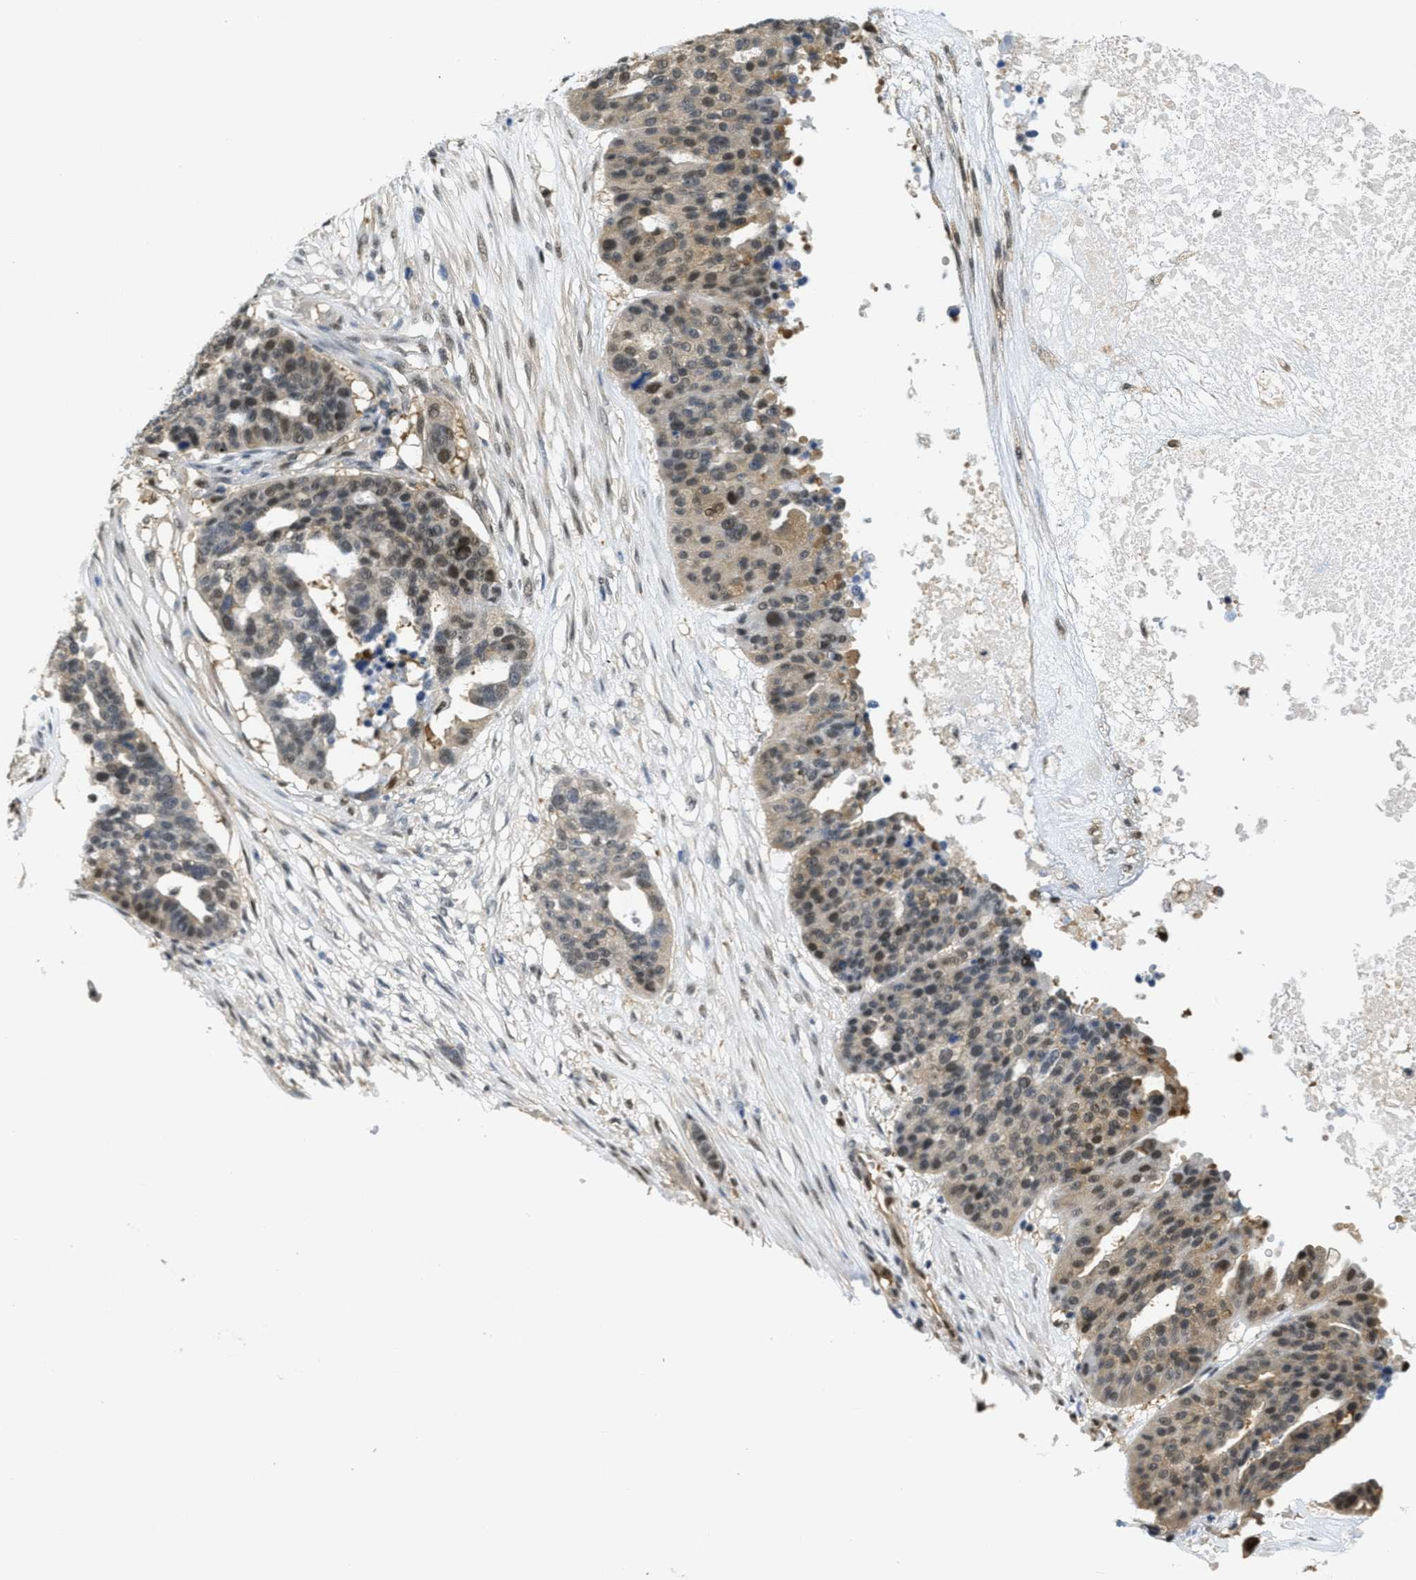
{"staining": {"intensity": "moderate", "quantity": "25%-75%", "location": "nuclear"}, "tissue": "ovarian cancer", "cell_type": "Tumor cells", "image_type": "cancer", "snomed": [{"axis": "morphology", "description": "Cystadenocarcinoma, serous, NOS"}, {"axis": "topography", "description": "Ovary"}], "caption": "Immunohistochemical staining of human ovarian cancer demonstrates medium levels of moderate nuclear staining in about 25%-75% of tumor cells. The staining was performed using DAB to visualize the protein expression in brown, while the nuclei were stained in blue with hematoxylin (Magnification: 20x).", "gene": "PSMC5", "patient": {"sex": "female", "age": 59}}